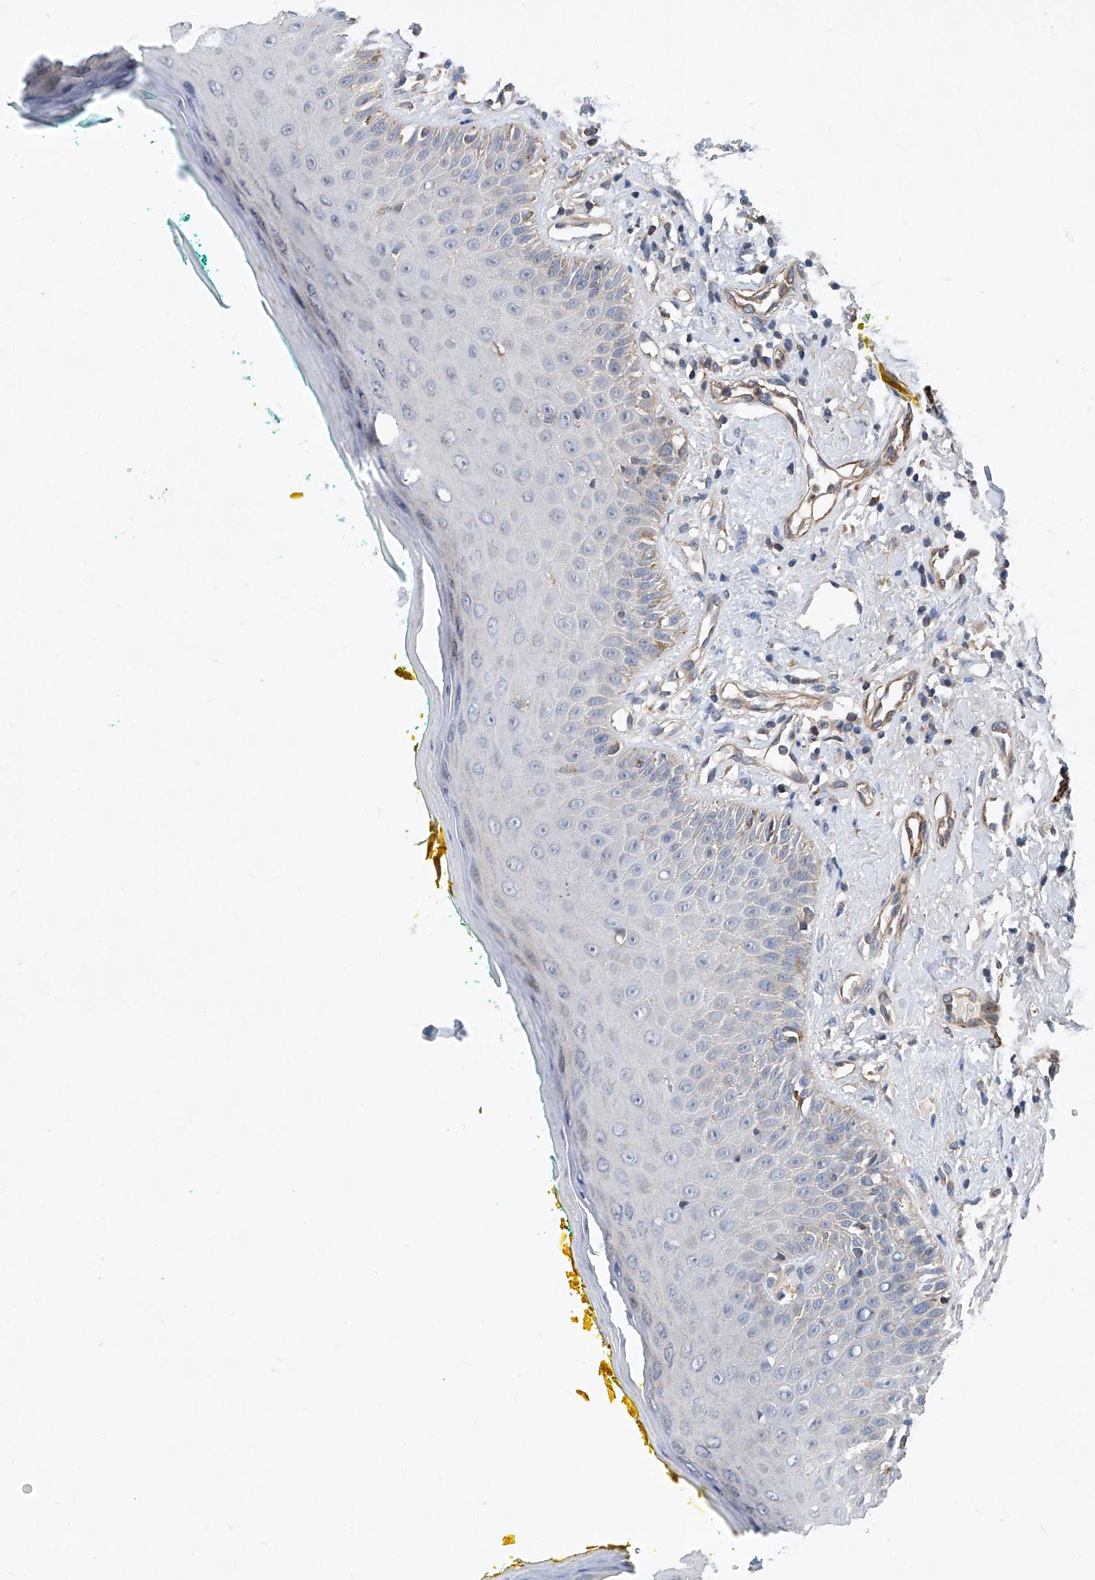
{"staining": {"intensity": "weak", "quantity": "<25%", "location": "nuclear"}, "tissue": "oral mucosa", "cell_type": "Squamous epithelial cells", "image_type": "normal", "snomed": [{"axis": "morphology", "description": "Normal tissue, NOS"}, {"axis": "topography", "description": "Oral tissue"}], "caption": "Oral mucosa was stained to show a protein in brown. There is no significant staining in squamous epithelial cells. (Immunohistochemistry, brightfield microscopy, high magnification).", "gene": "NT5C3A", "patient": {"sex": "female", "age": 70}}